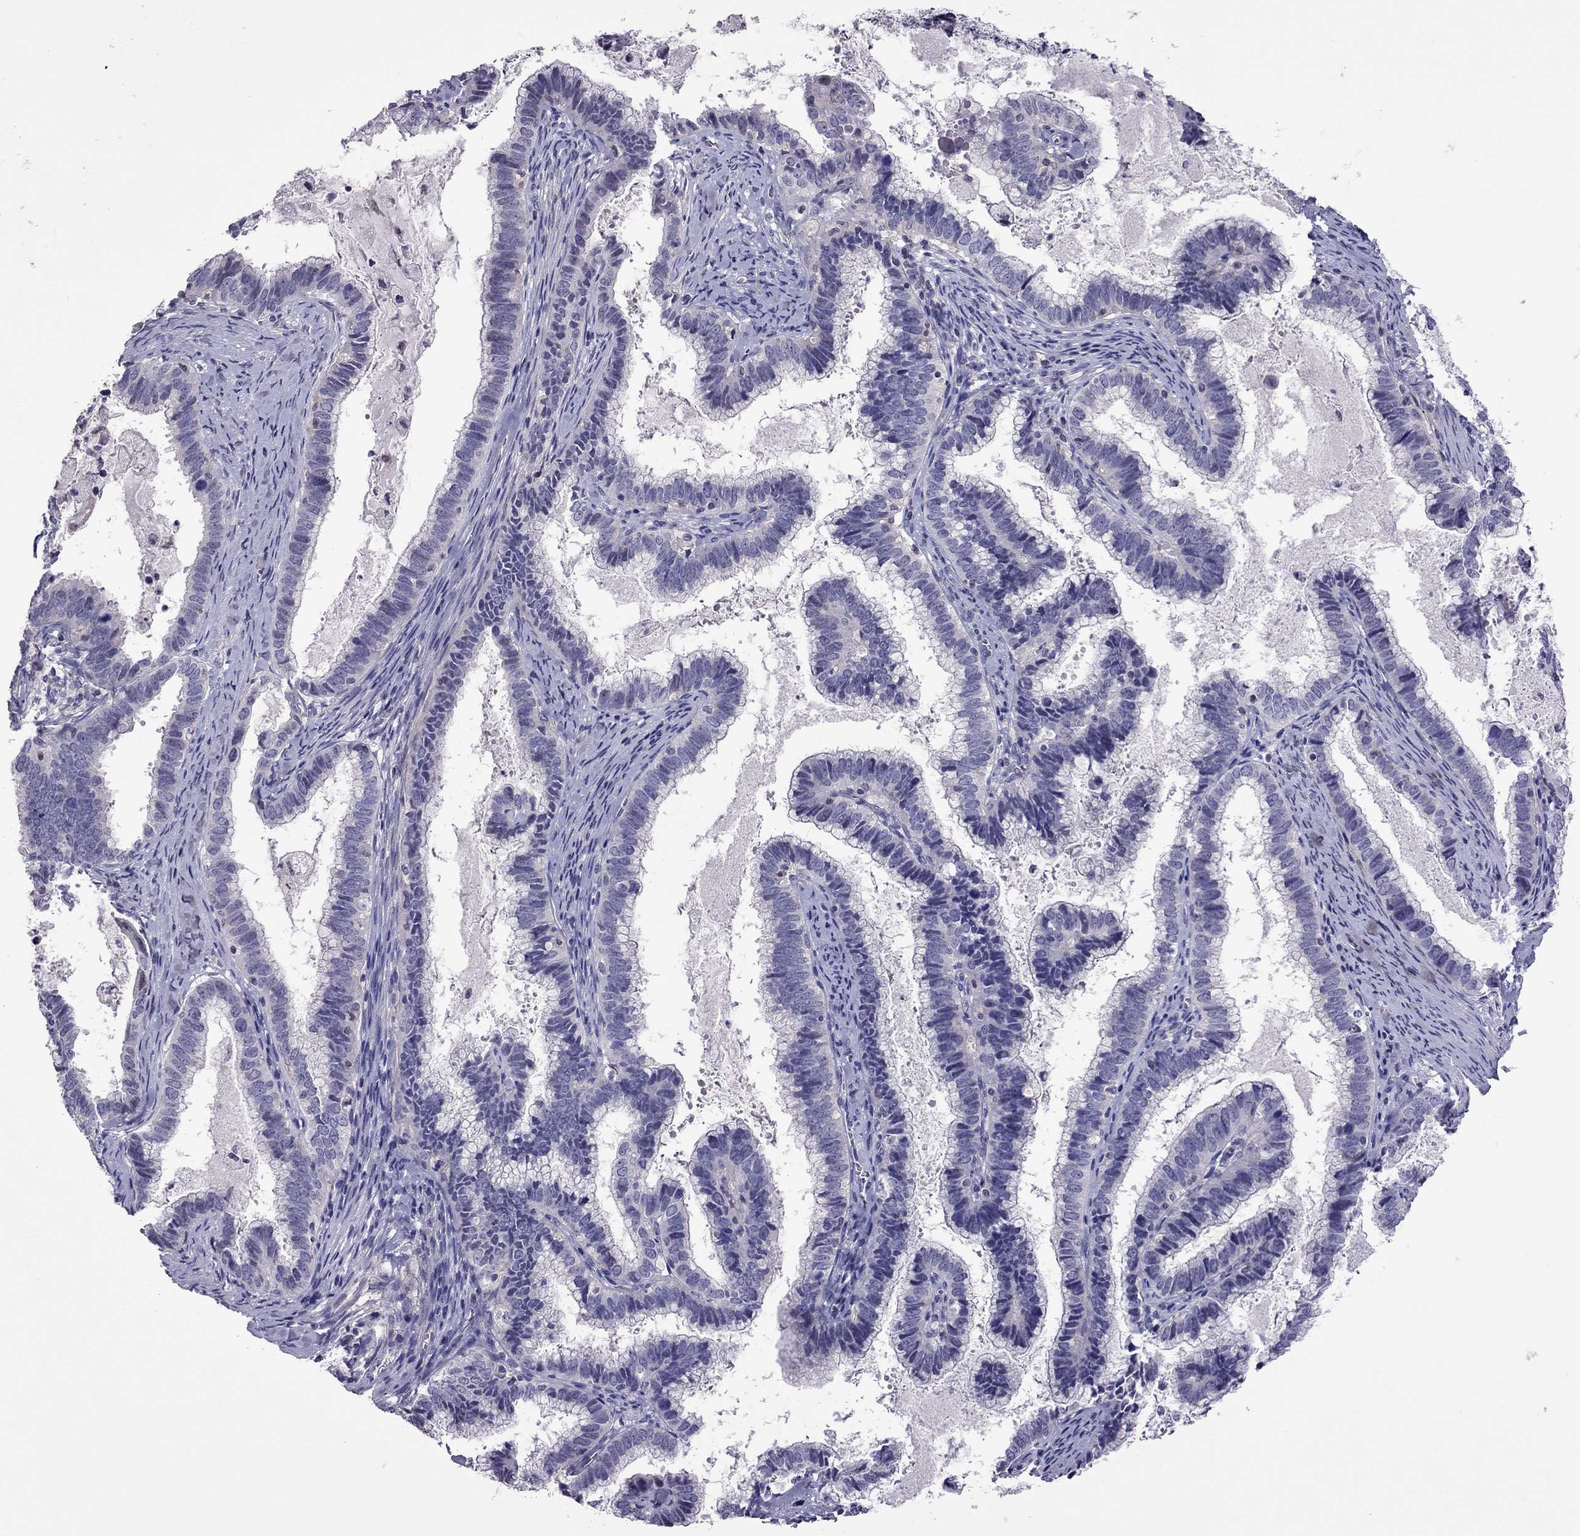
{"staining": {"intensity": "negative", "quantity": "none", "location": "none"}, "tissue": "cervical cancer", "cell_type": "Tumor cells", "image_type": "cancer", "snomed": [{"axis": "morphology", "description": "Adenocarcinoma, NOS"}, {"axis": "topography", "description": "Cervix"}], "caption": "A high-resolution histopathology image shows immunohistochemistry staining of cervical adenocarcinoma, which exhibits no significant positivity in tumor cells.", "gene": "SLC16A8", "patient": {"sex": "female", "age": 61}}